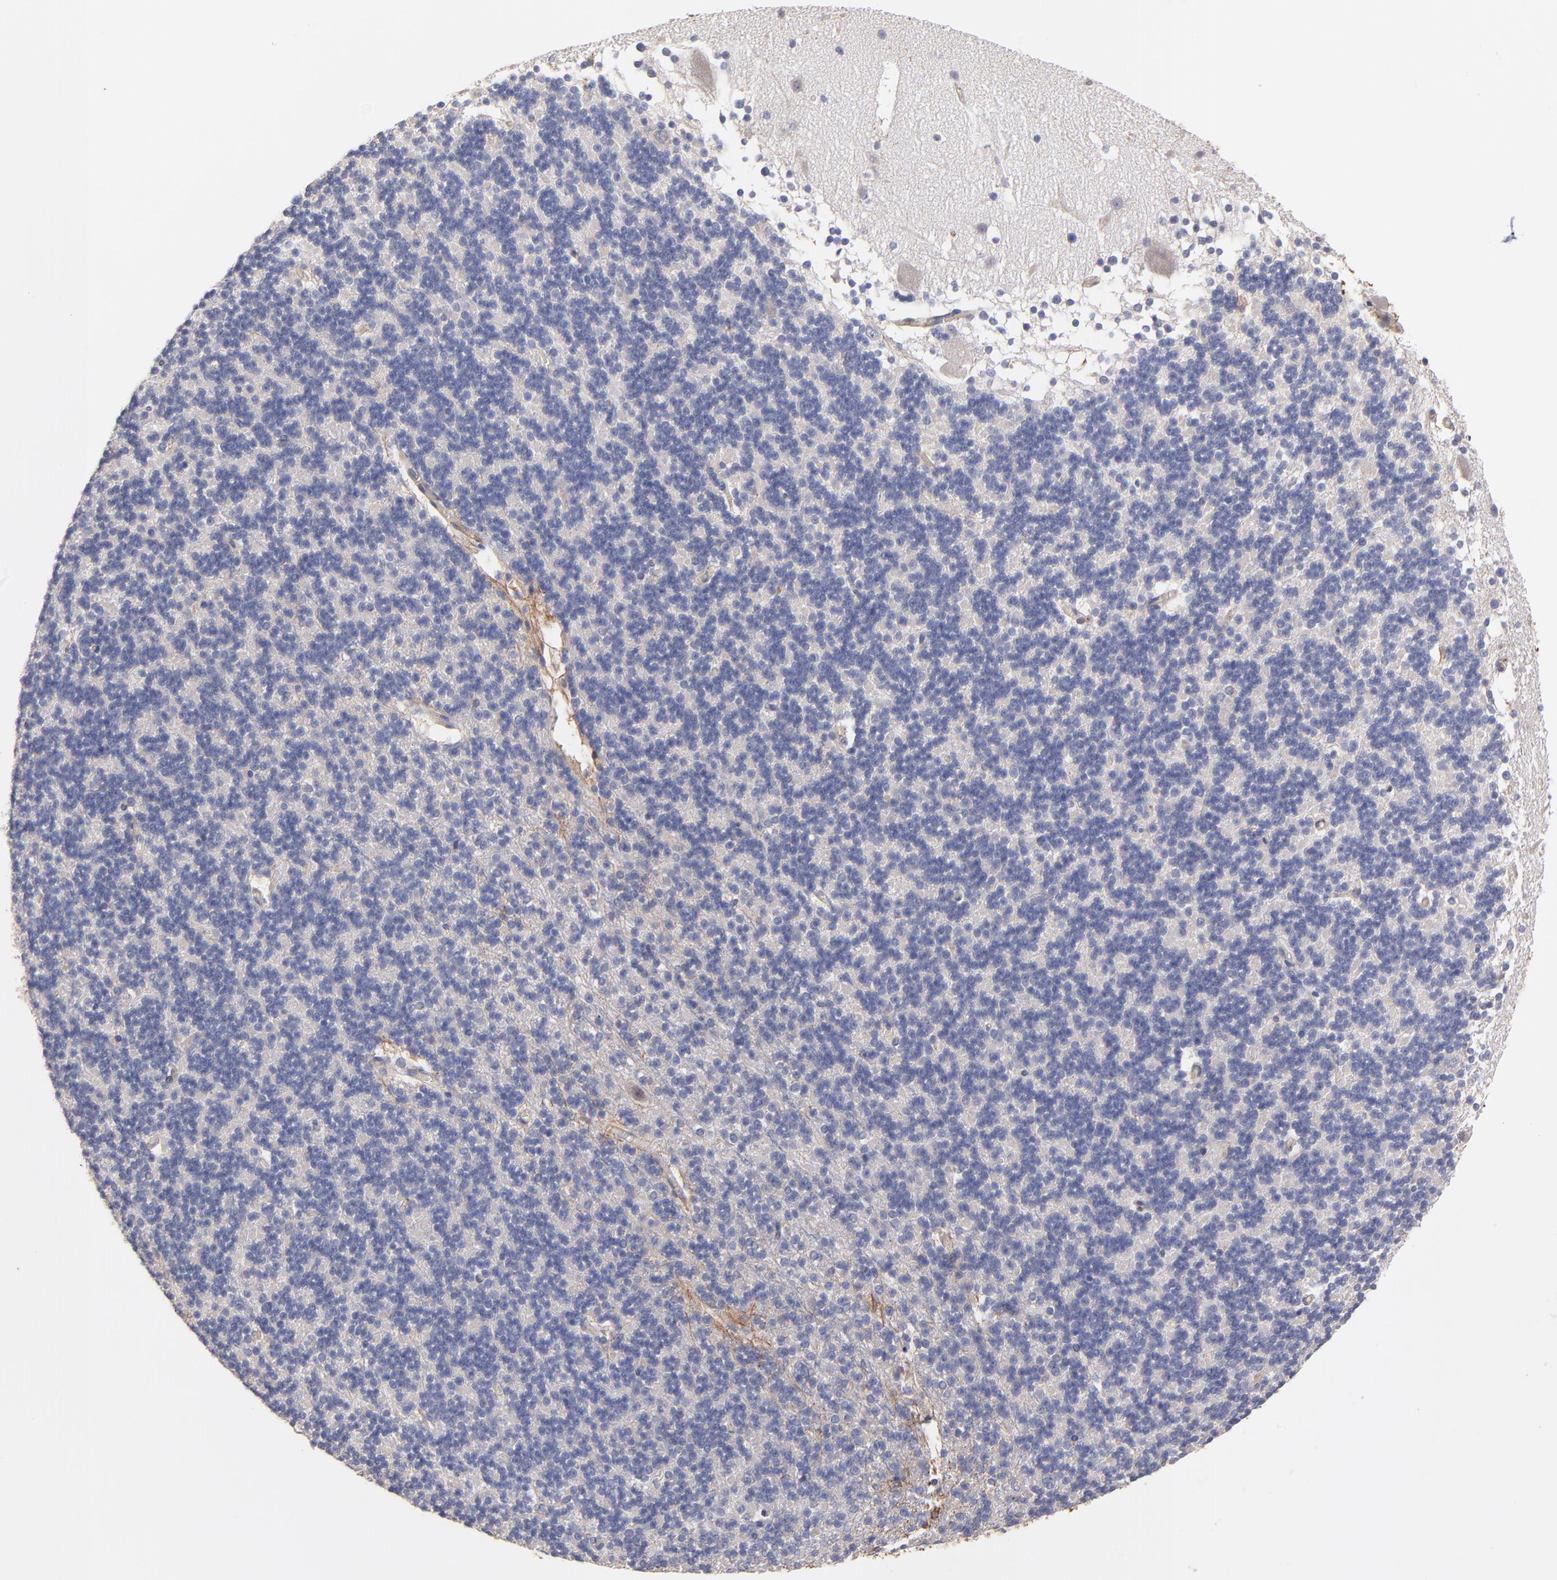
{"staining": {"intensity": "negative", "quantity": "none", "location": "none"}, "tissue": "cerebellum", "cell_type": "Cells in granular layer", "image_type": "normal", "snomed": [{"axis": "morphology", "description": "Normal tissue, NOS"}, {"axis": "topography", "description": "Cerebellum"}], "caption": "IHC micrograph of unremarkable cerebellum stained for a protein (brown), which exhibits no expression in cells in granular layer. (DAB immunohistochemistry with hematoxylin counter stain).", "gene": "ASB7", "patient": {"sex": "female", "age": 19}}